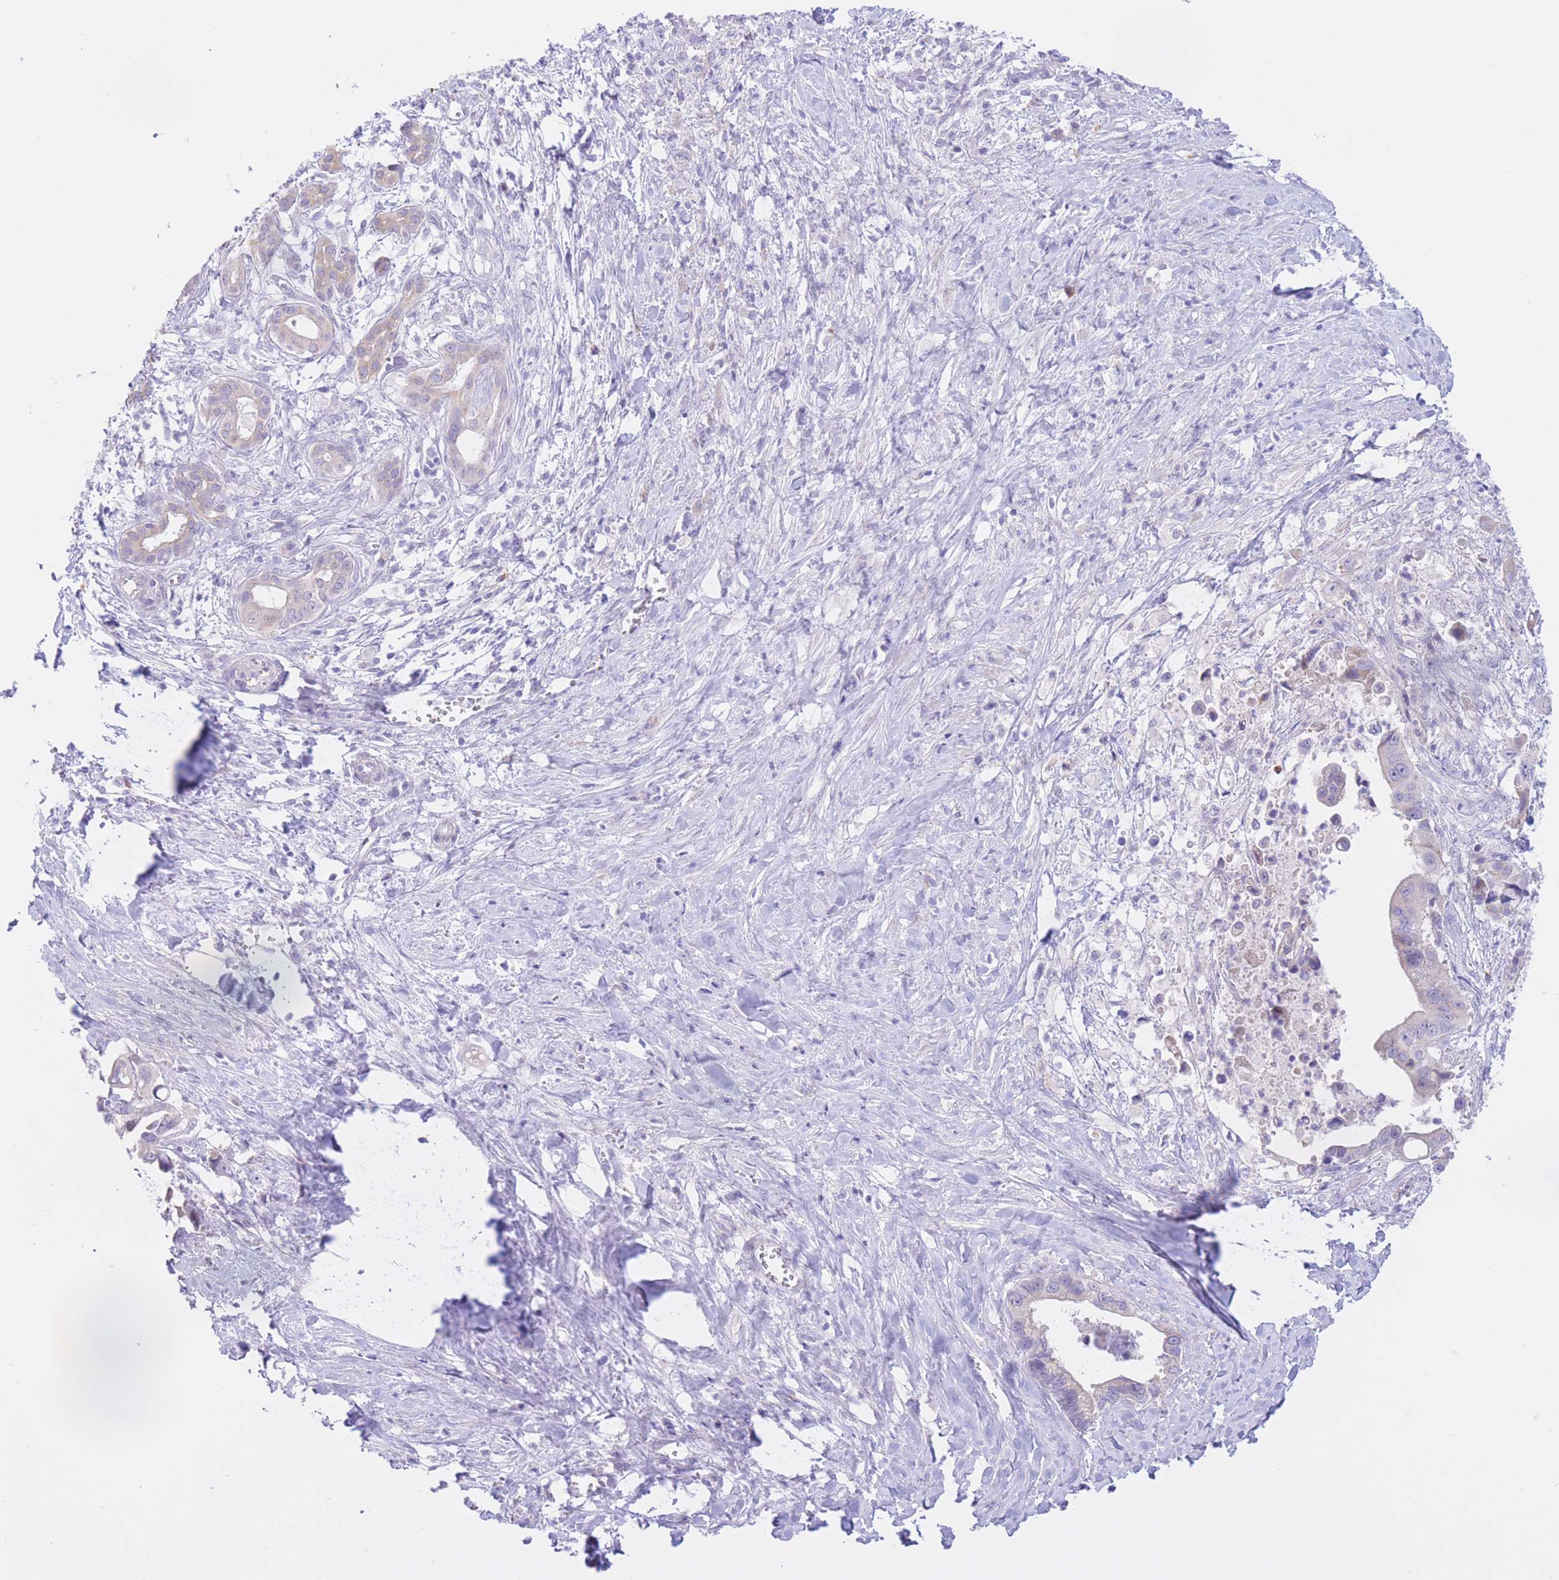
{"staining": {"intensity": "negative", "quantity": "none", "location": "none"}, "tissue": "pancreatic cancer", "cell_type": "Tumor cells", "image_type": "cancer", "snomed": [{"axis": "morphology", "description": "Adenocarcinoma, NOS"}, {"axis": "topography", "description": "Pancreas"}], "caption": "Pancreatic adenocarcinoma stained for a protein using IHC displays no positivity tumor cells.", "gene": "RPL39L", "patient": {"sex": "male", "age": 61}}